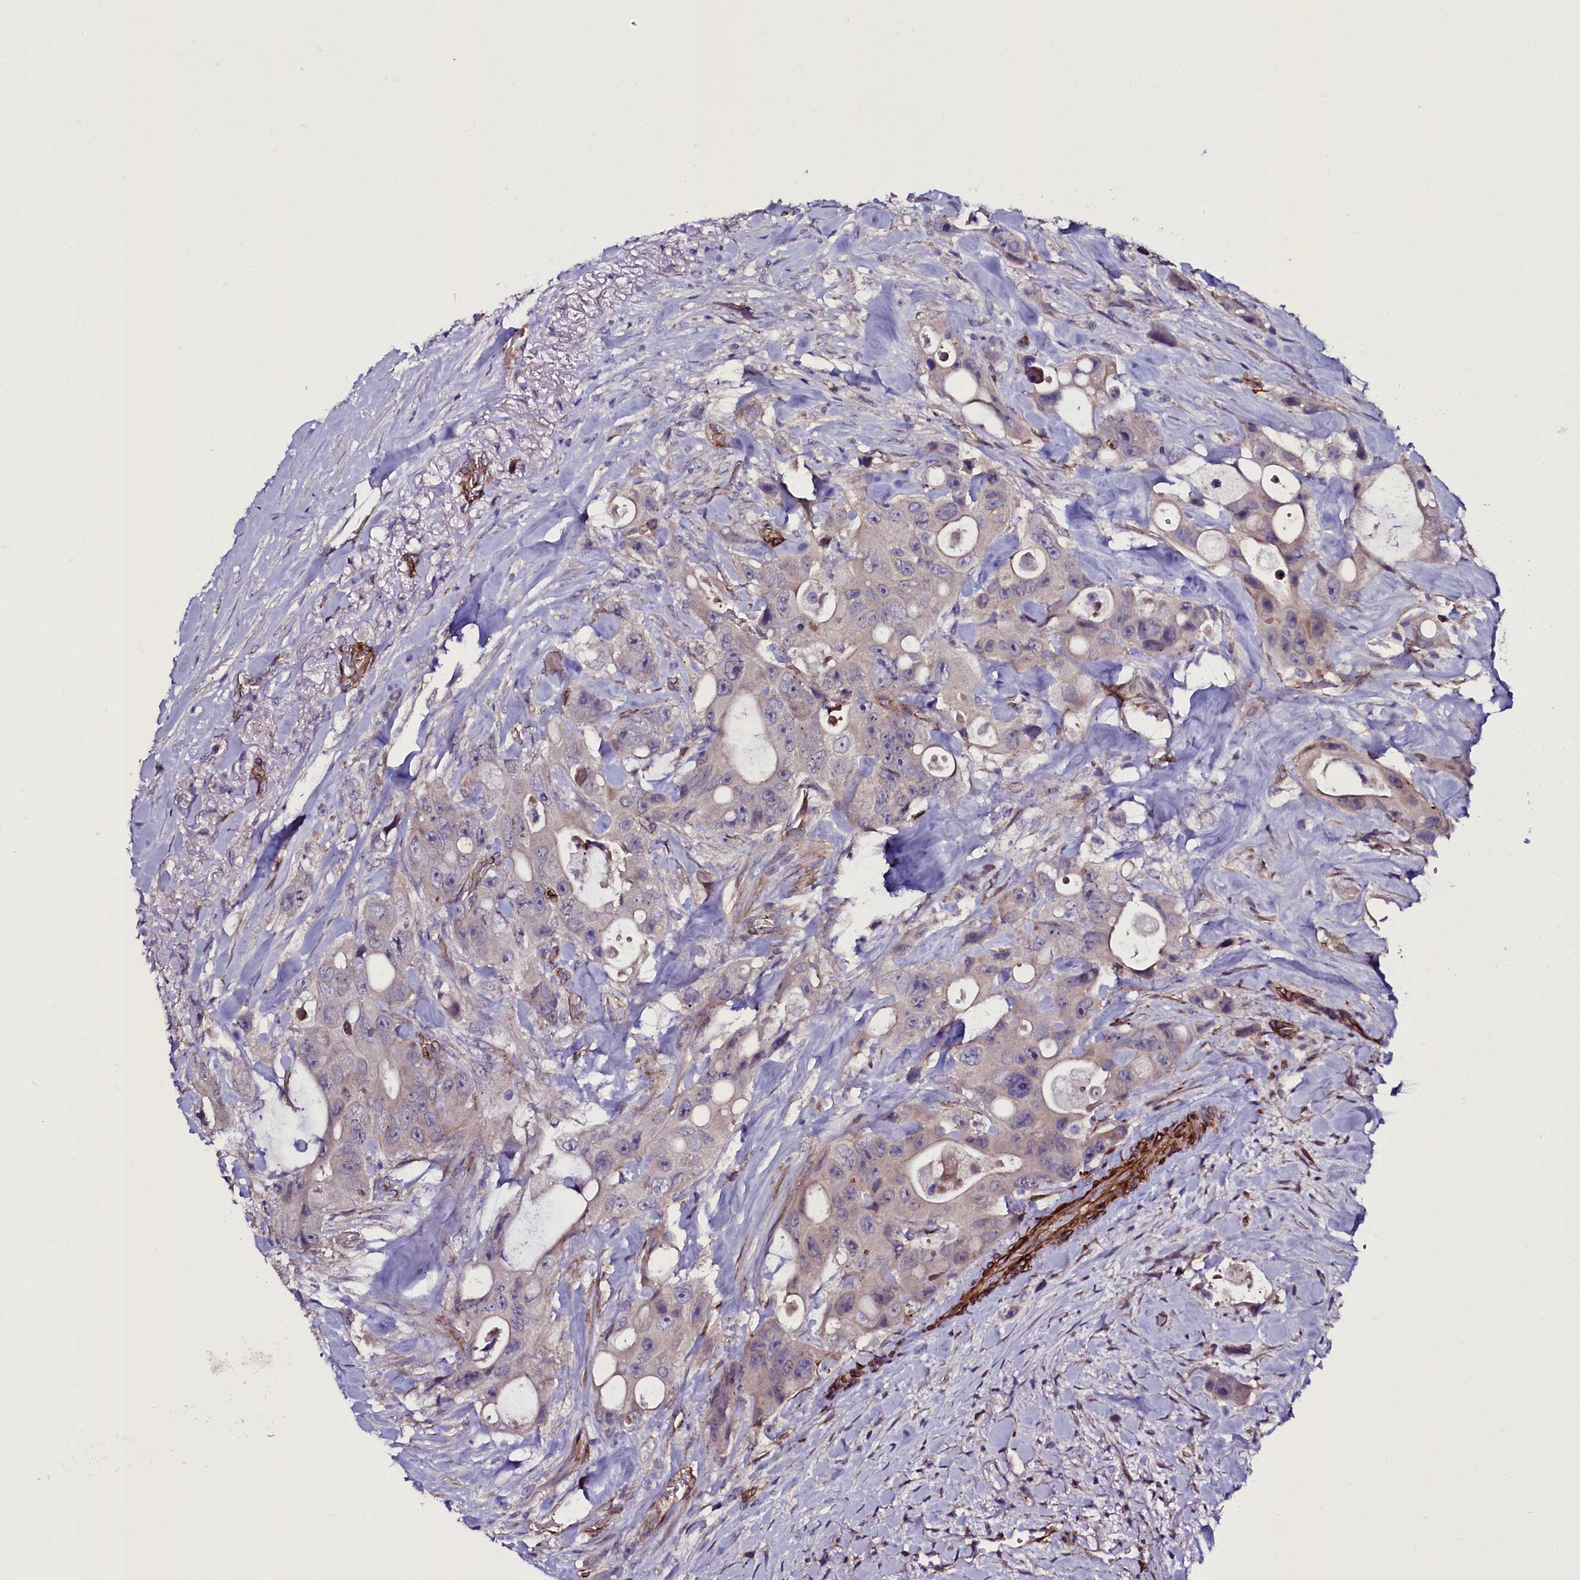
{"staining": {"intensity": "negative", "quantity": "none", "location": "none"}, "tissue": "colorectal cancer", "cell_type": "Tumor cells", "image_type": "cancer", "snomed": [{"axis": "morphology", "description": "Adenocarcinoma, NOS"}, {"axis": "topography", "description": "Colon"}], "caption": "Immunohistochemistry image of neoplastic tissue: human colorectal cancer stained with DAB (3,3'-diaminobenzidine) displays no significant protein staining in tumor cells.", "gene": "MEX3C", "patient": {"sex": "female", "age": 46}}